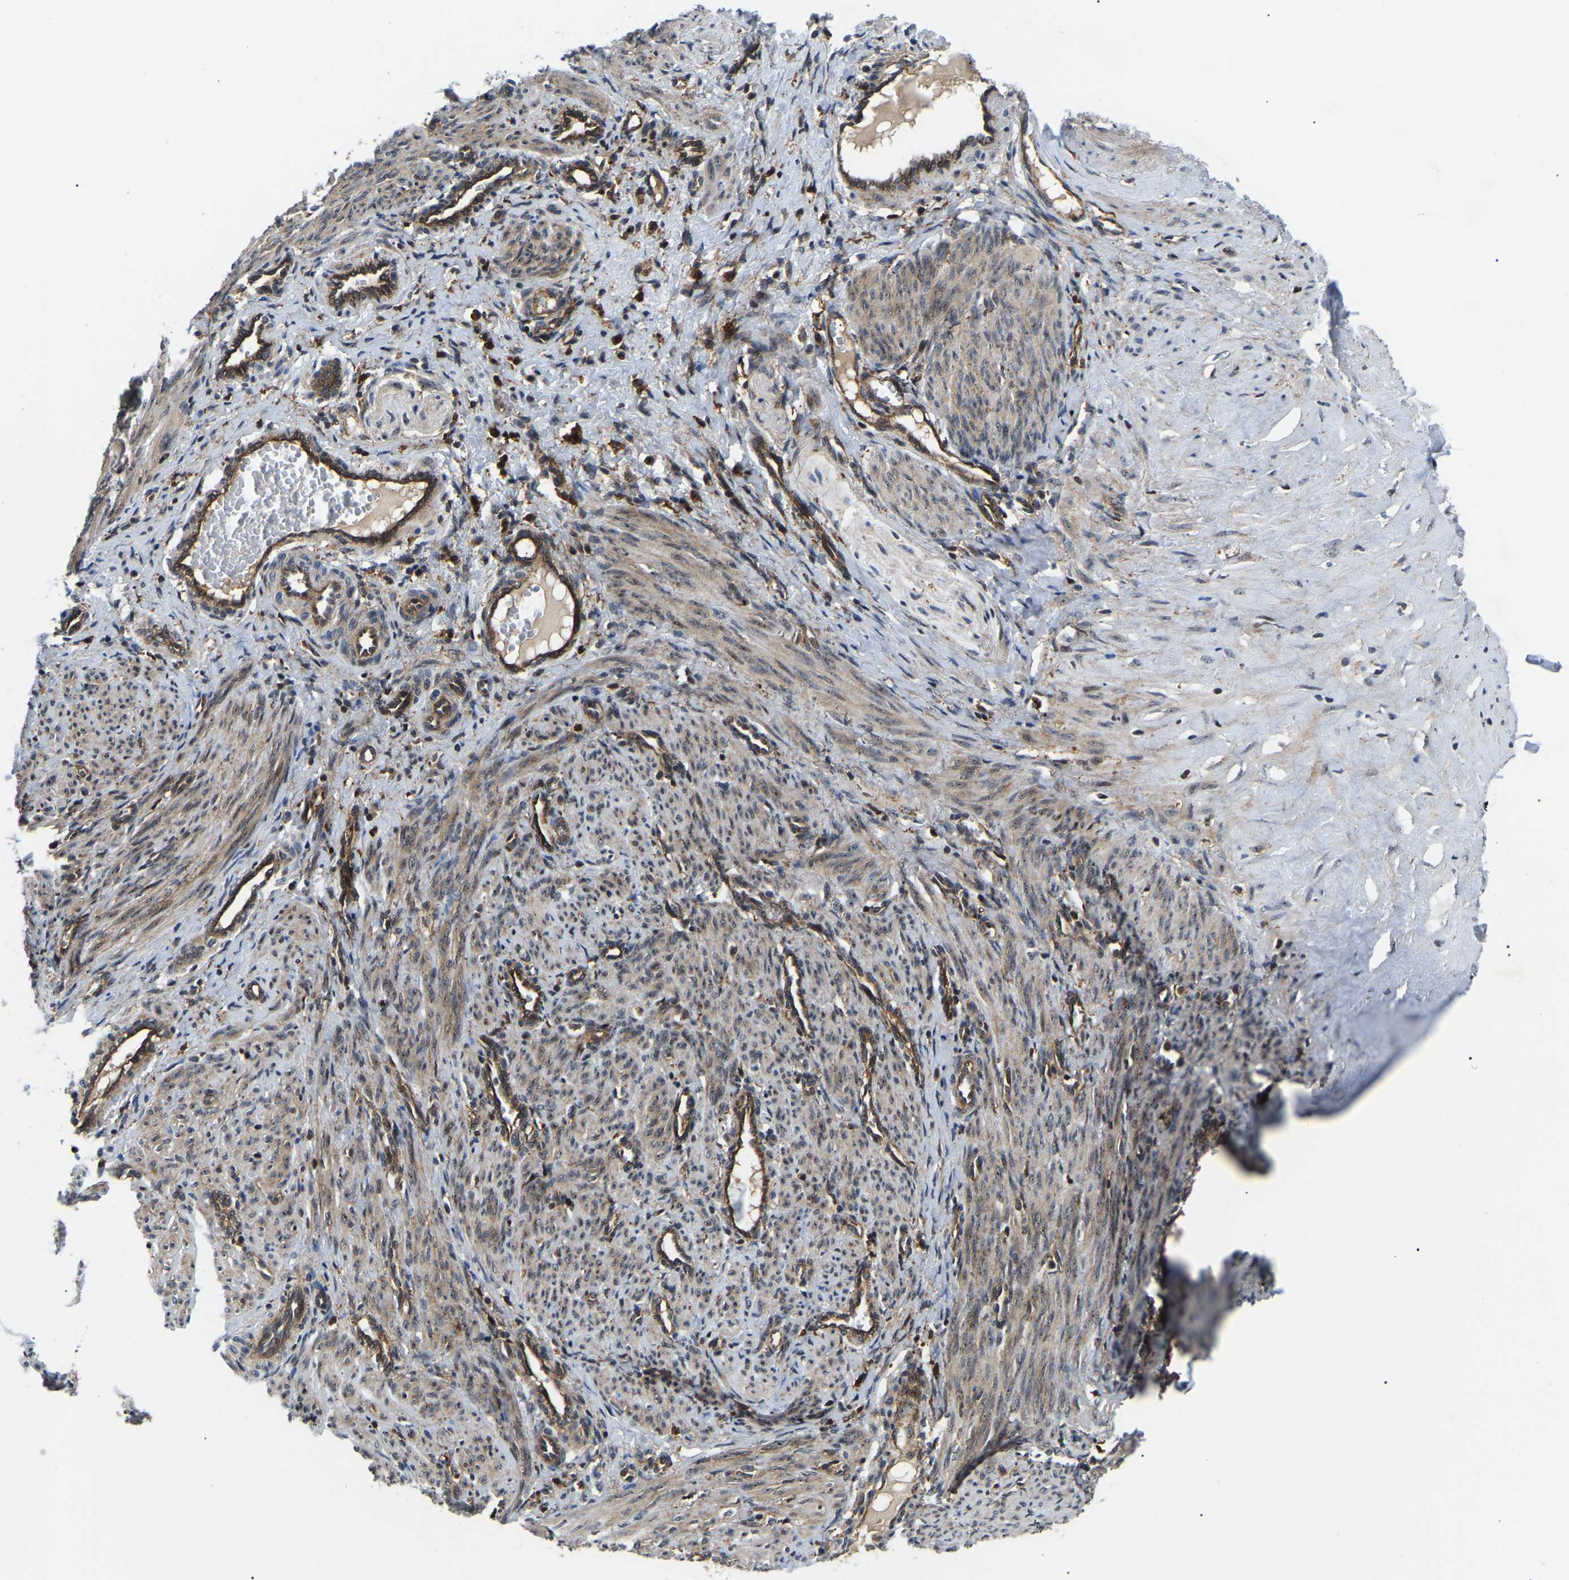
{"staining": {"intensity": "moderate", "quantity": ">75%", "location": "cytoplasmic/membranous,nuclear"}, "tissue": "smooth muscle", "cell_type": "Smooth muscle cells", "image_type": "normal", "snomed": [{"axis": "morphology", "description": "Normal tissue, NOS"}, {"axis": "topography", "description": "Endometrium"}], "caption": "Immunohistochemical staining of normal human smooth muscle demonstrates >75% levels of moderate cytoplasmic/membranous,nuclear protein positivity in approximately >75% of smooth muscle cells.", "gene": "RRP1B", "patient": {"sex": "female", "age": 33}}